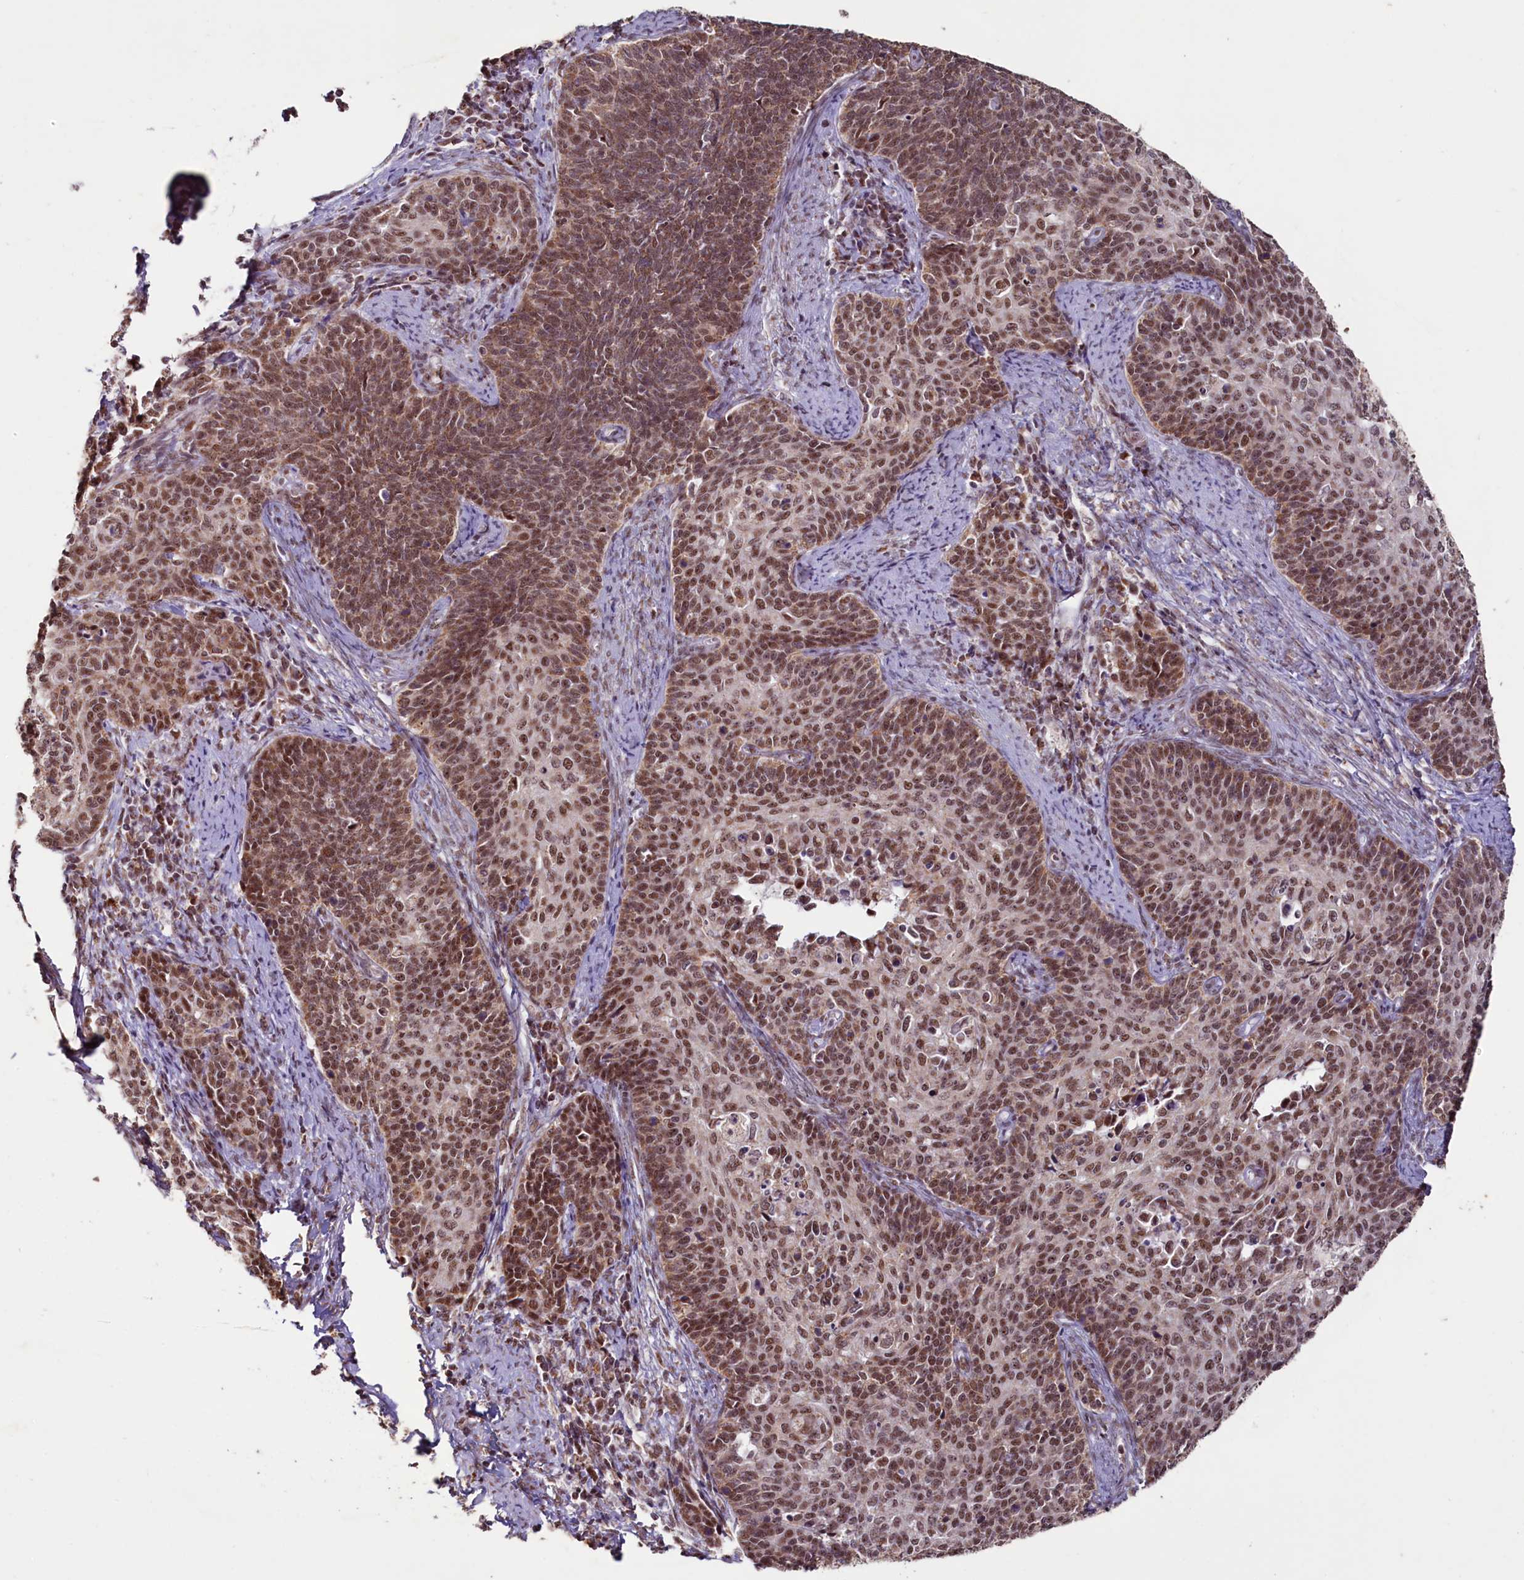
{"staining": {"intensity": "moderate", "quantity": ">75%", "location": "nuclear"}, "tissue": "cervical cancer", "cell_type": "Tumor cells", "image_type": "cancer", "snomed": [{"axis": "morphology", "description": "Squamous cell carcinoma, NOS"}, {"axis": "topography", "description": "Cervix"}], "caption": "The image displays staining of cervical cancer, revealing moderate nuclear protein staining (brown color) within tumor cells.", "gene": "PDE6D", "patient": {"sex": "female", "age": 39}}